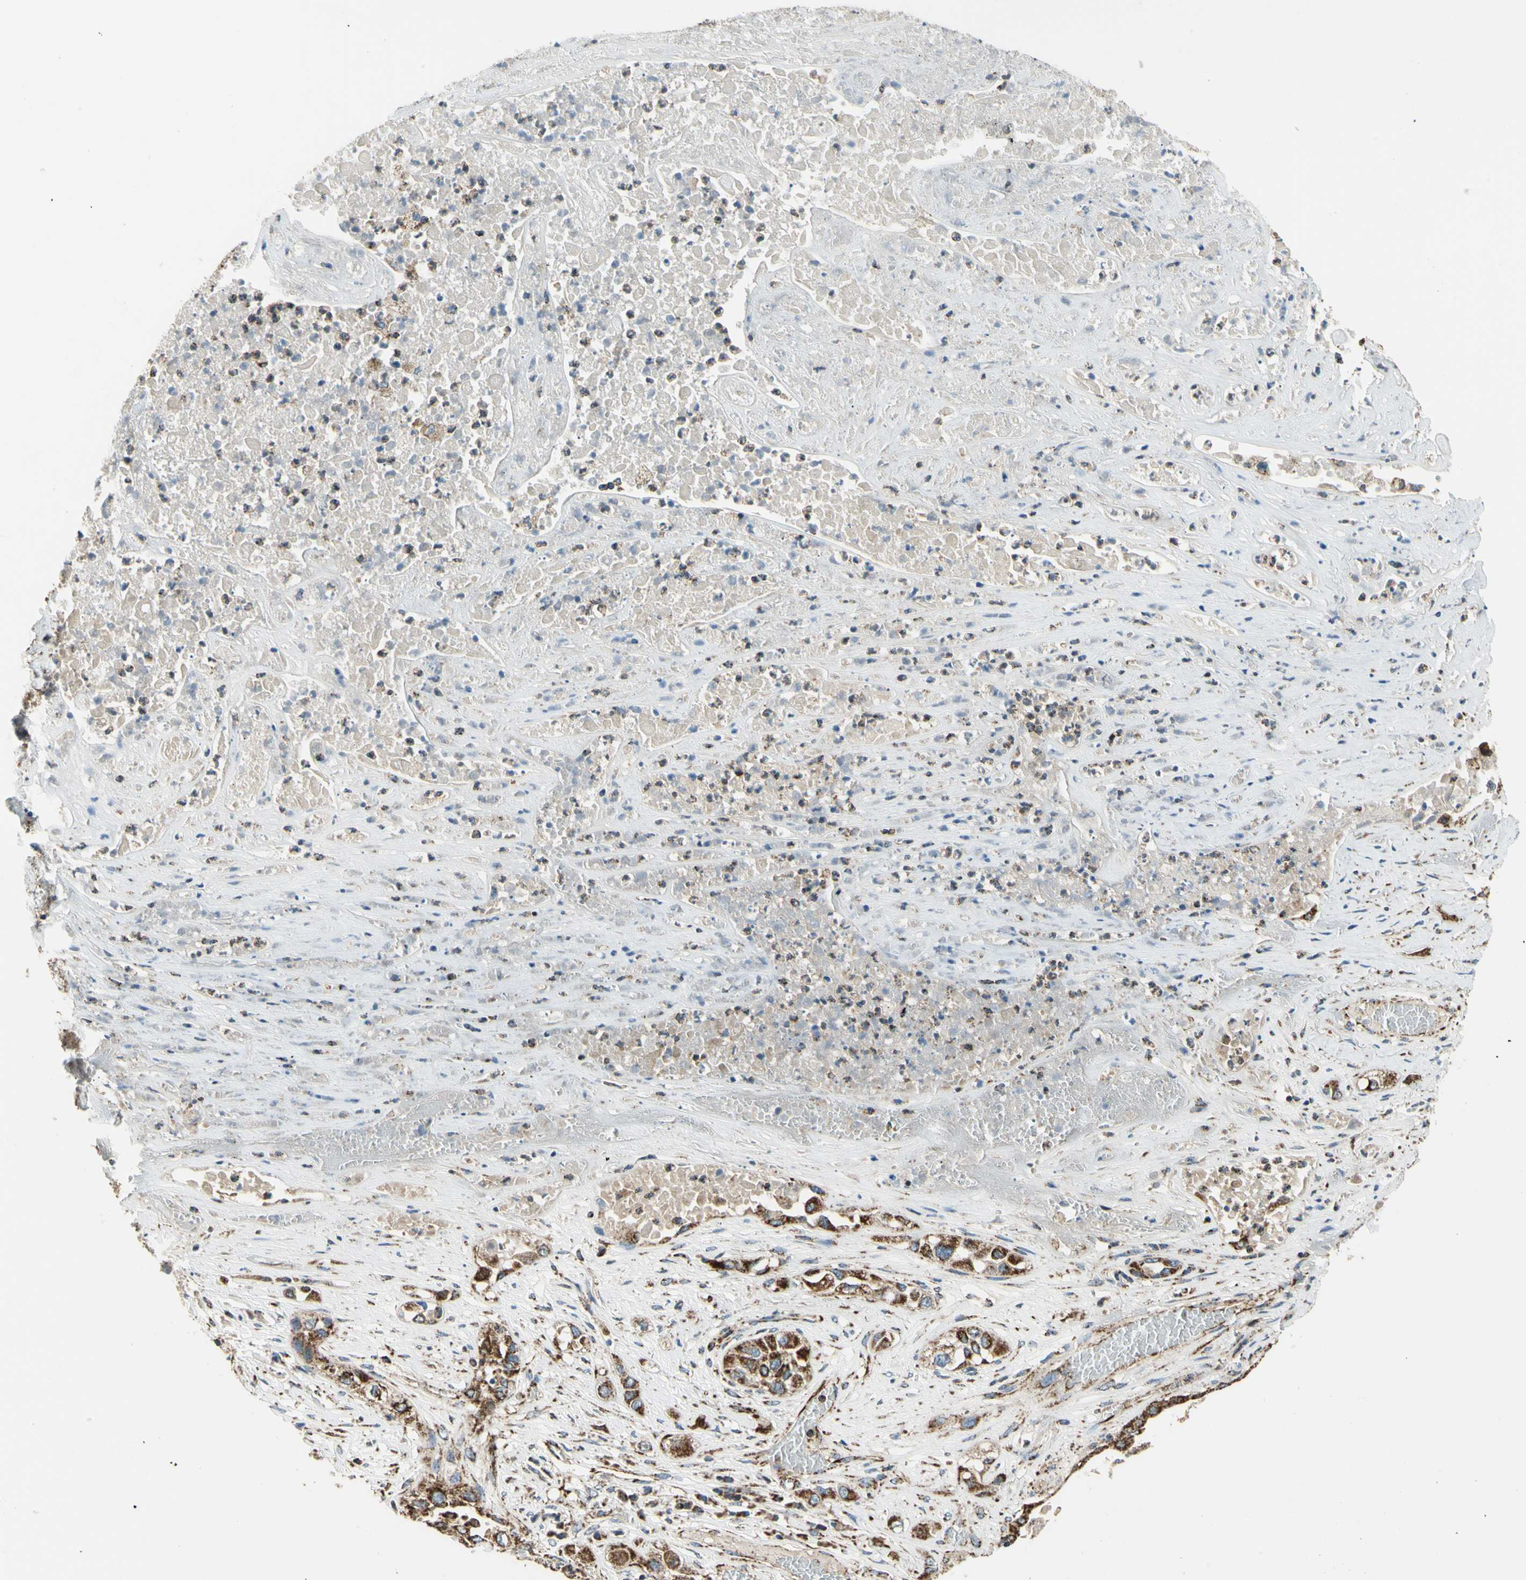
{"staining": {"intensity": "strong", "quantity": ">75%", "location": "cytoplasmic/membranous"}, "tissue": "lung cancer", "cell_type": "Tumor cells", "image_type": "cancer", "snomed": [{"axis": "morphology", "description": "Squamous cell carcinoma, NOS"}, {"axis": "topography", "description": "Lung"}], "caption": "Tumor cells reveal strong cytoplasmic/membranous staining in approximately >75% of cells in lung cancer.", "gene": "MAVS", "patient": {"sex": "male", "age": 71}}